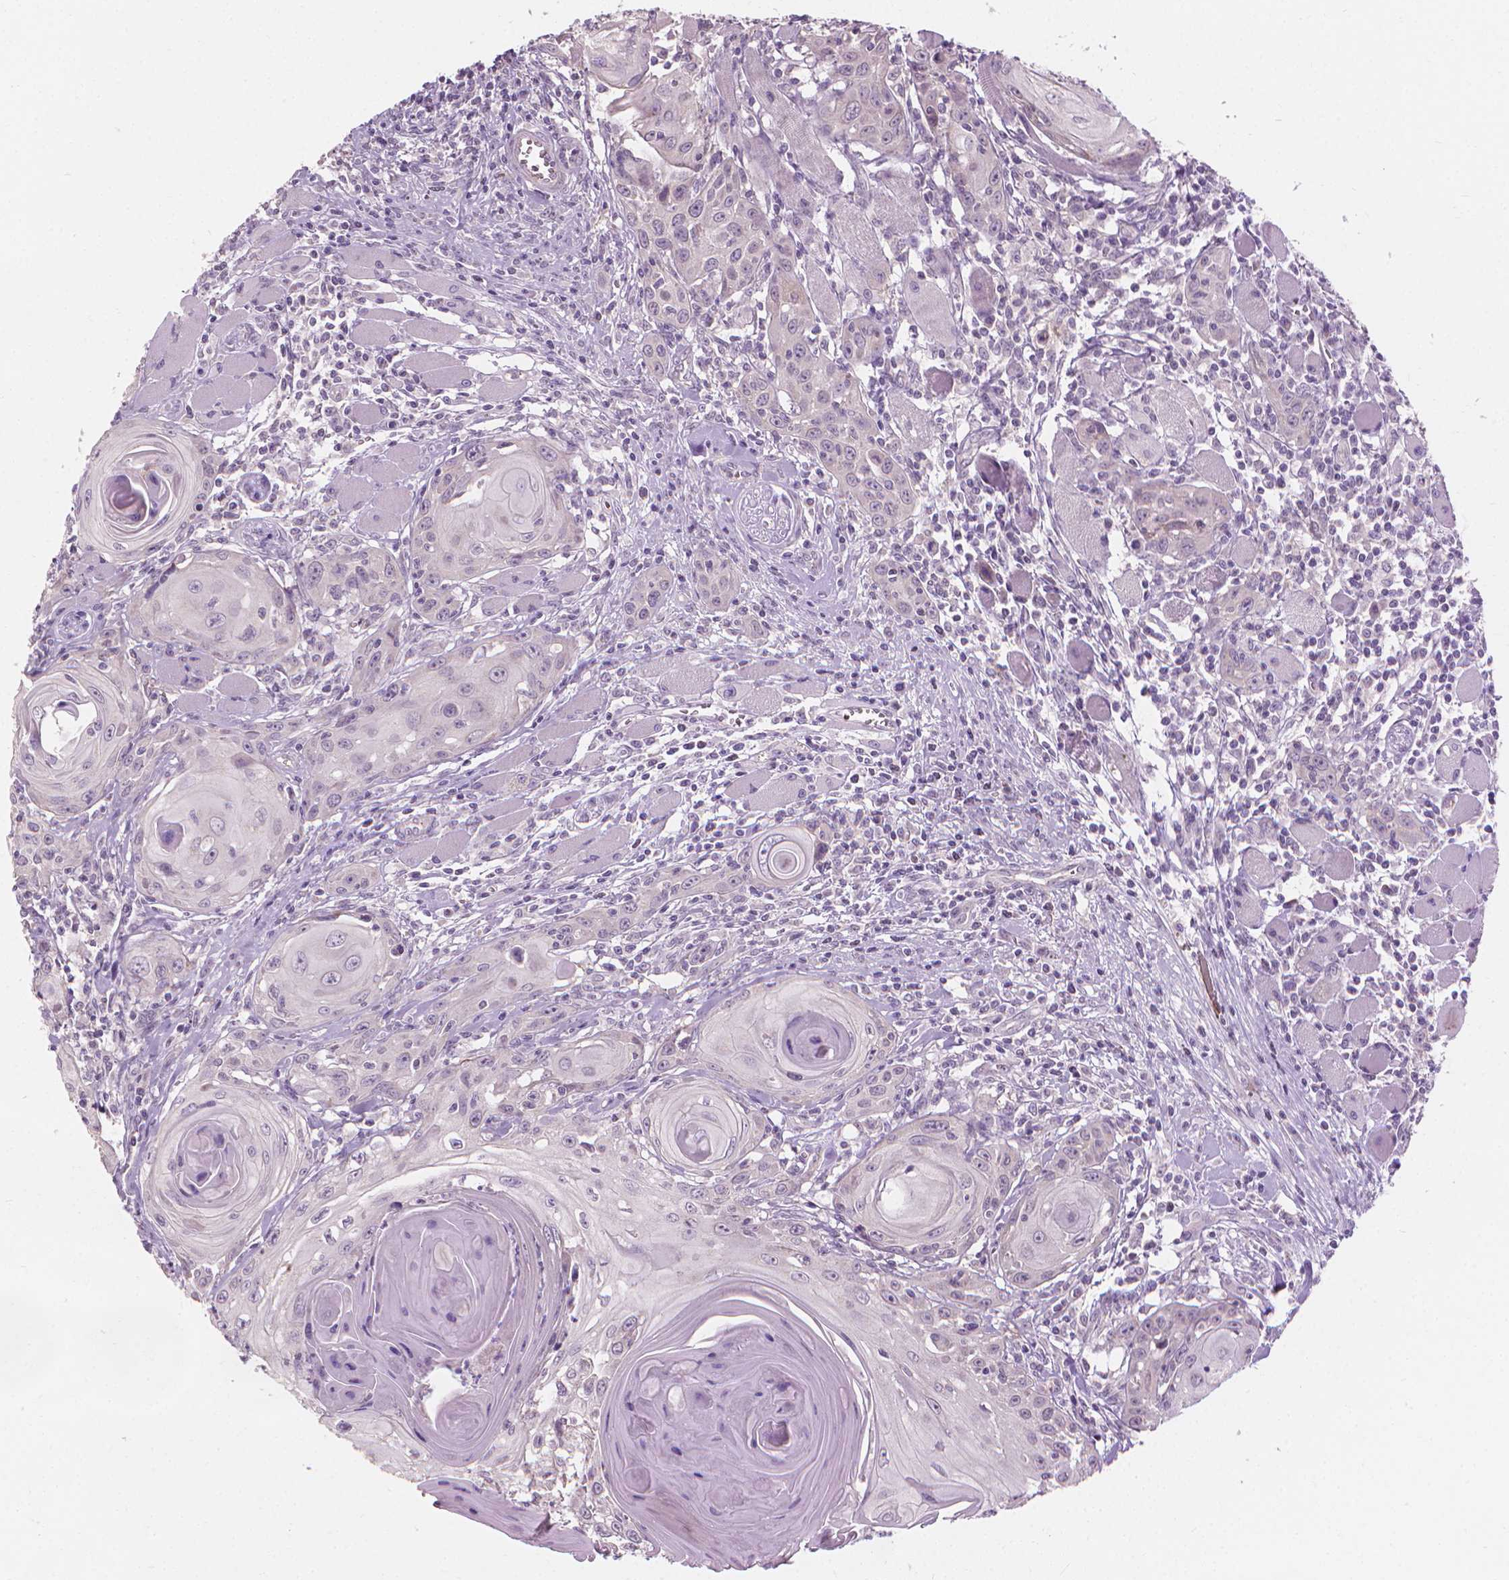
{"staining": {"intensity": "negative", "quantity": "none", "location": "none"}, "tissue": "head and neck cancer", "cell_type": "Tumor cells", "image_type": "cancer", "snomed": [{"axis": "morphology", "description": "Squamous cell carcinoma, NOS"}, {"axis": "topography", "description": "Head-Neck"}], "caption": "Tumor cells are negative for protein expression in human head and neck cancer (squamous cell carcinoma). (DAB immunohistochemistry (IHC) with hematoxylin counter stain).", "gene": "CFAP126", "patient": {"sex": "female", "age": 80}}